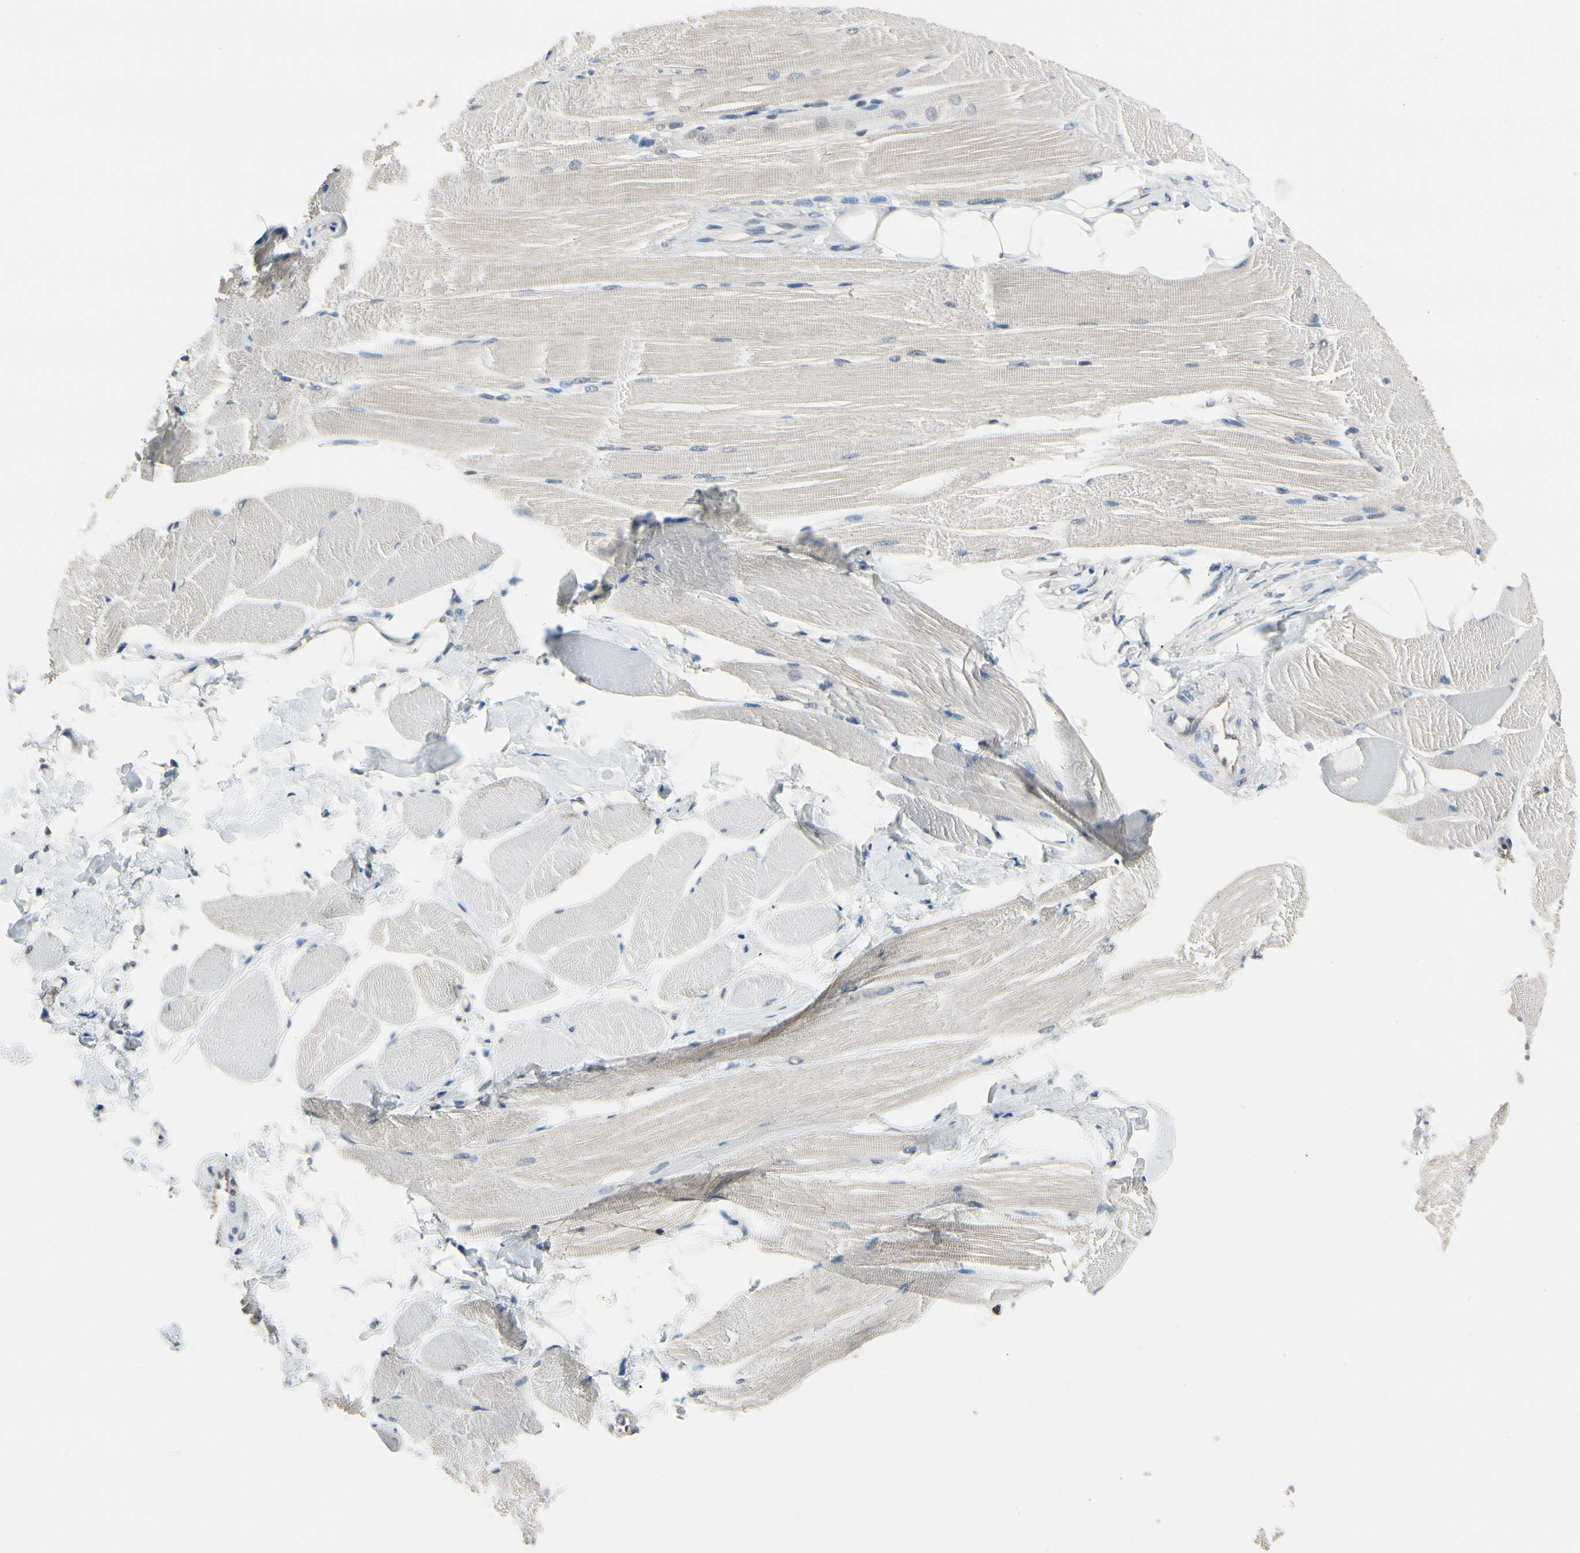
{"staining": {"intensity": "negative", "quantity": "none", "location": "none"}, "tissue": "skeletal muscle", "cell_type": "Myocytes", "image_type": "normal", "snomed": [{"axis": "morphology", "description": "Normal tissue, NOS"}, {"axis": "topography", "description": "Skeletal muscle"}, {"axis": "topography", "description": "Peripheral nerve tissue"}], "caption": "IHC image of normal skeletal muscle stained for a protein (brown), which demonstrates no positivity in myocytes.", "gene": "NFATC2", "patient": {"sex": "female", "age": 84}}